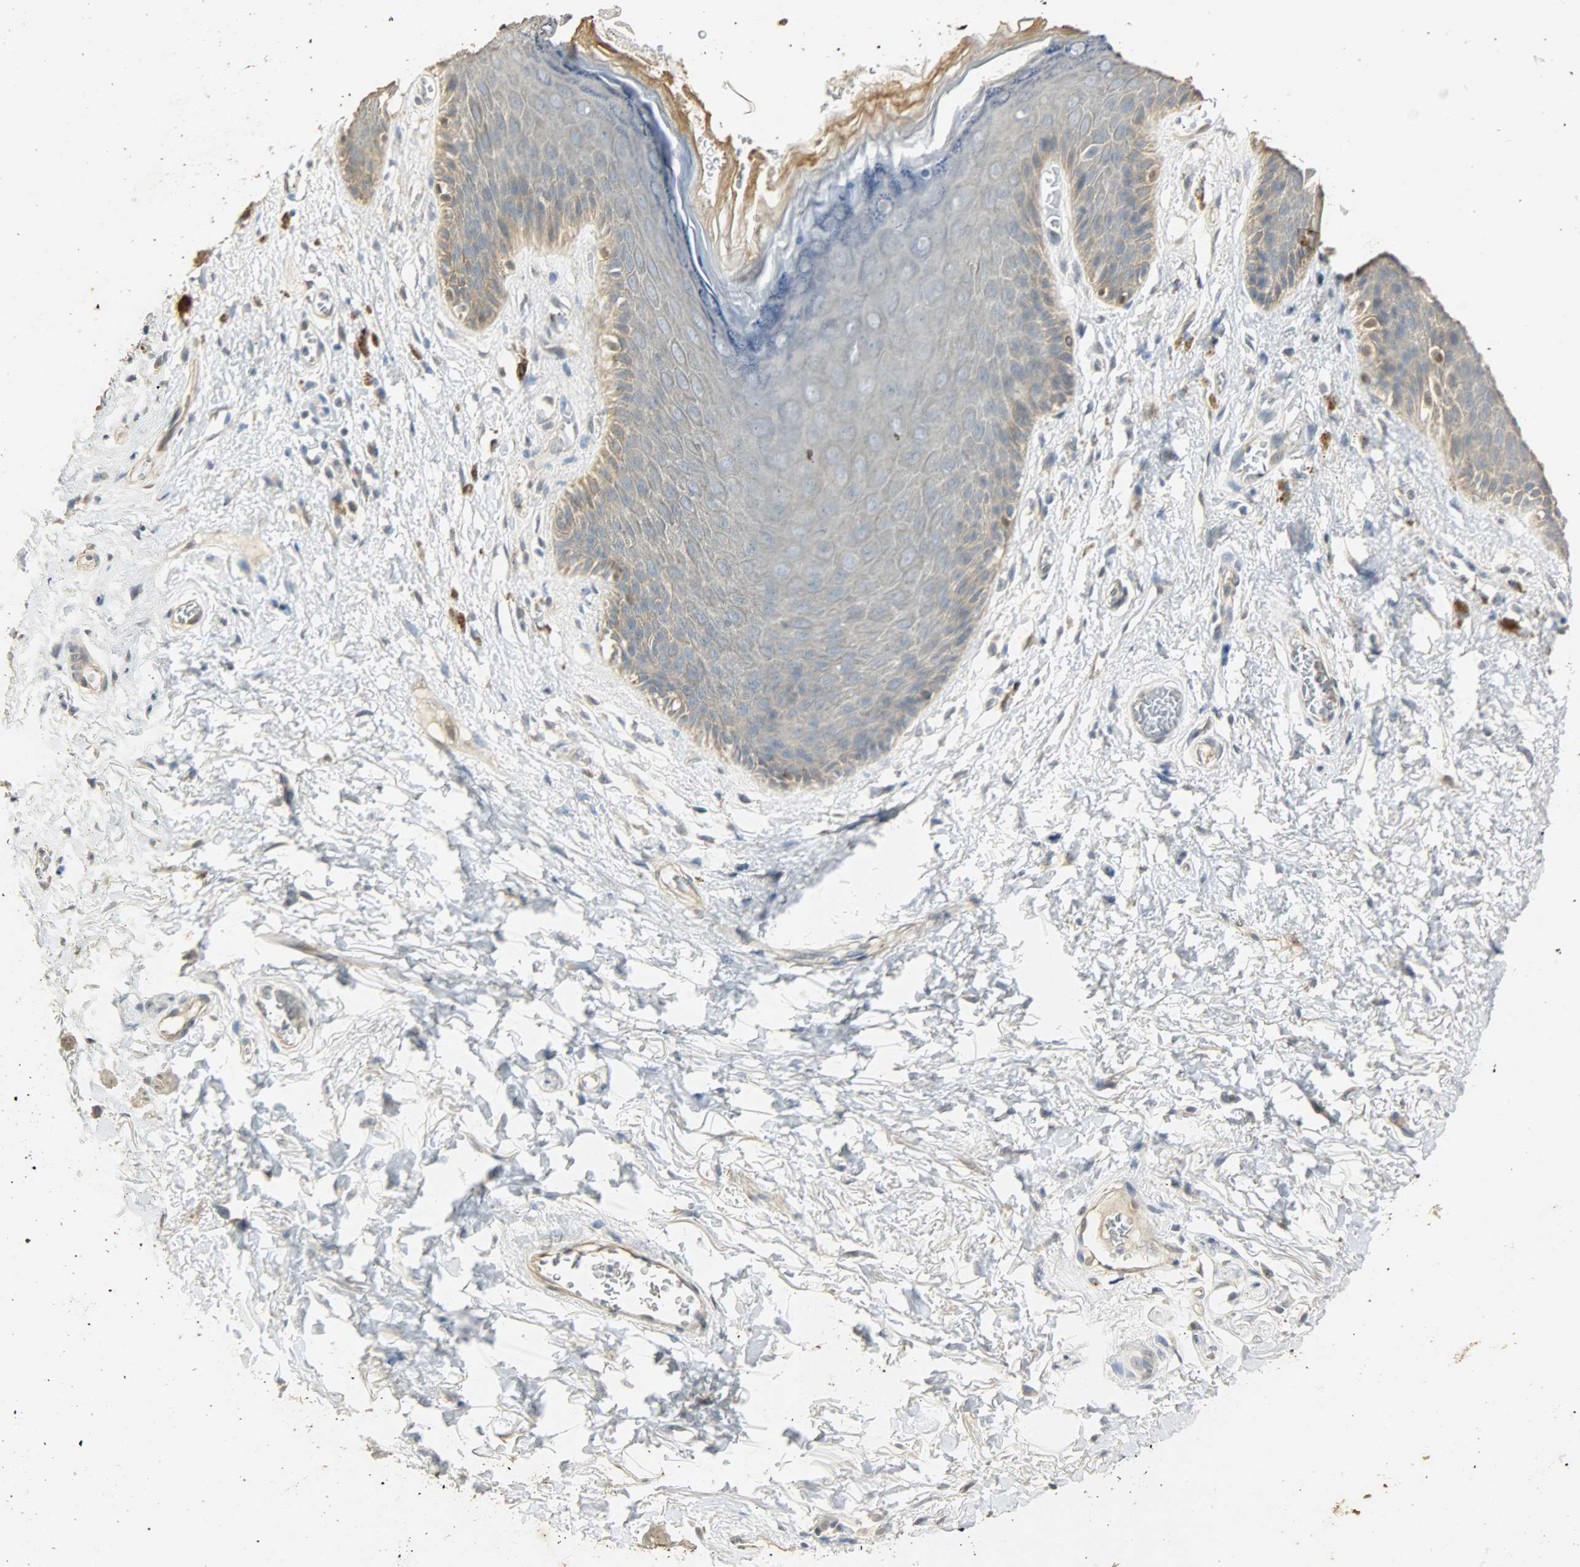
{"staining": {"intensity": "moderate", "quantity": "<25%", "location": "cytoplasmic/membranous"}, "tissue": "skin", "cell_type": "Epidermal cells", "image_type": "normal", "snomed": [{"axis": "morphology", "description": "Normal tissue, NOS"}, {"axis": "topography", "description": "Anal"}], "caption": "High-magnification brightfield microscopy of unremarkable skin stained with DAB (3,3'-diaminobenzidine) (brown) and counterstained with hematoxylin (blue). epidermal cells exhibit moderate cytoplasmic/membranous positivity is appreciated in approximately<25% of cells.", "gene": "USP13", "patient": {"sex": "female", "age": 46}}